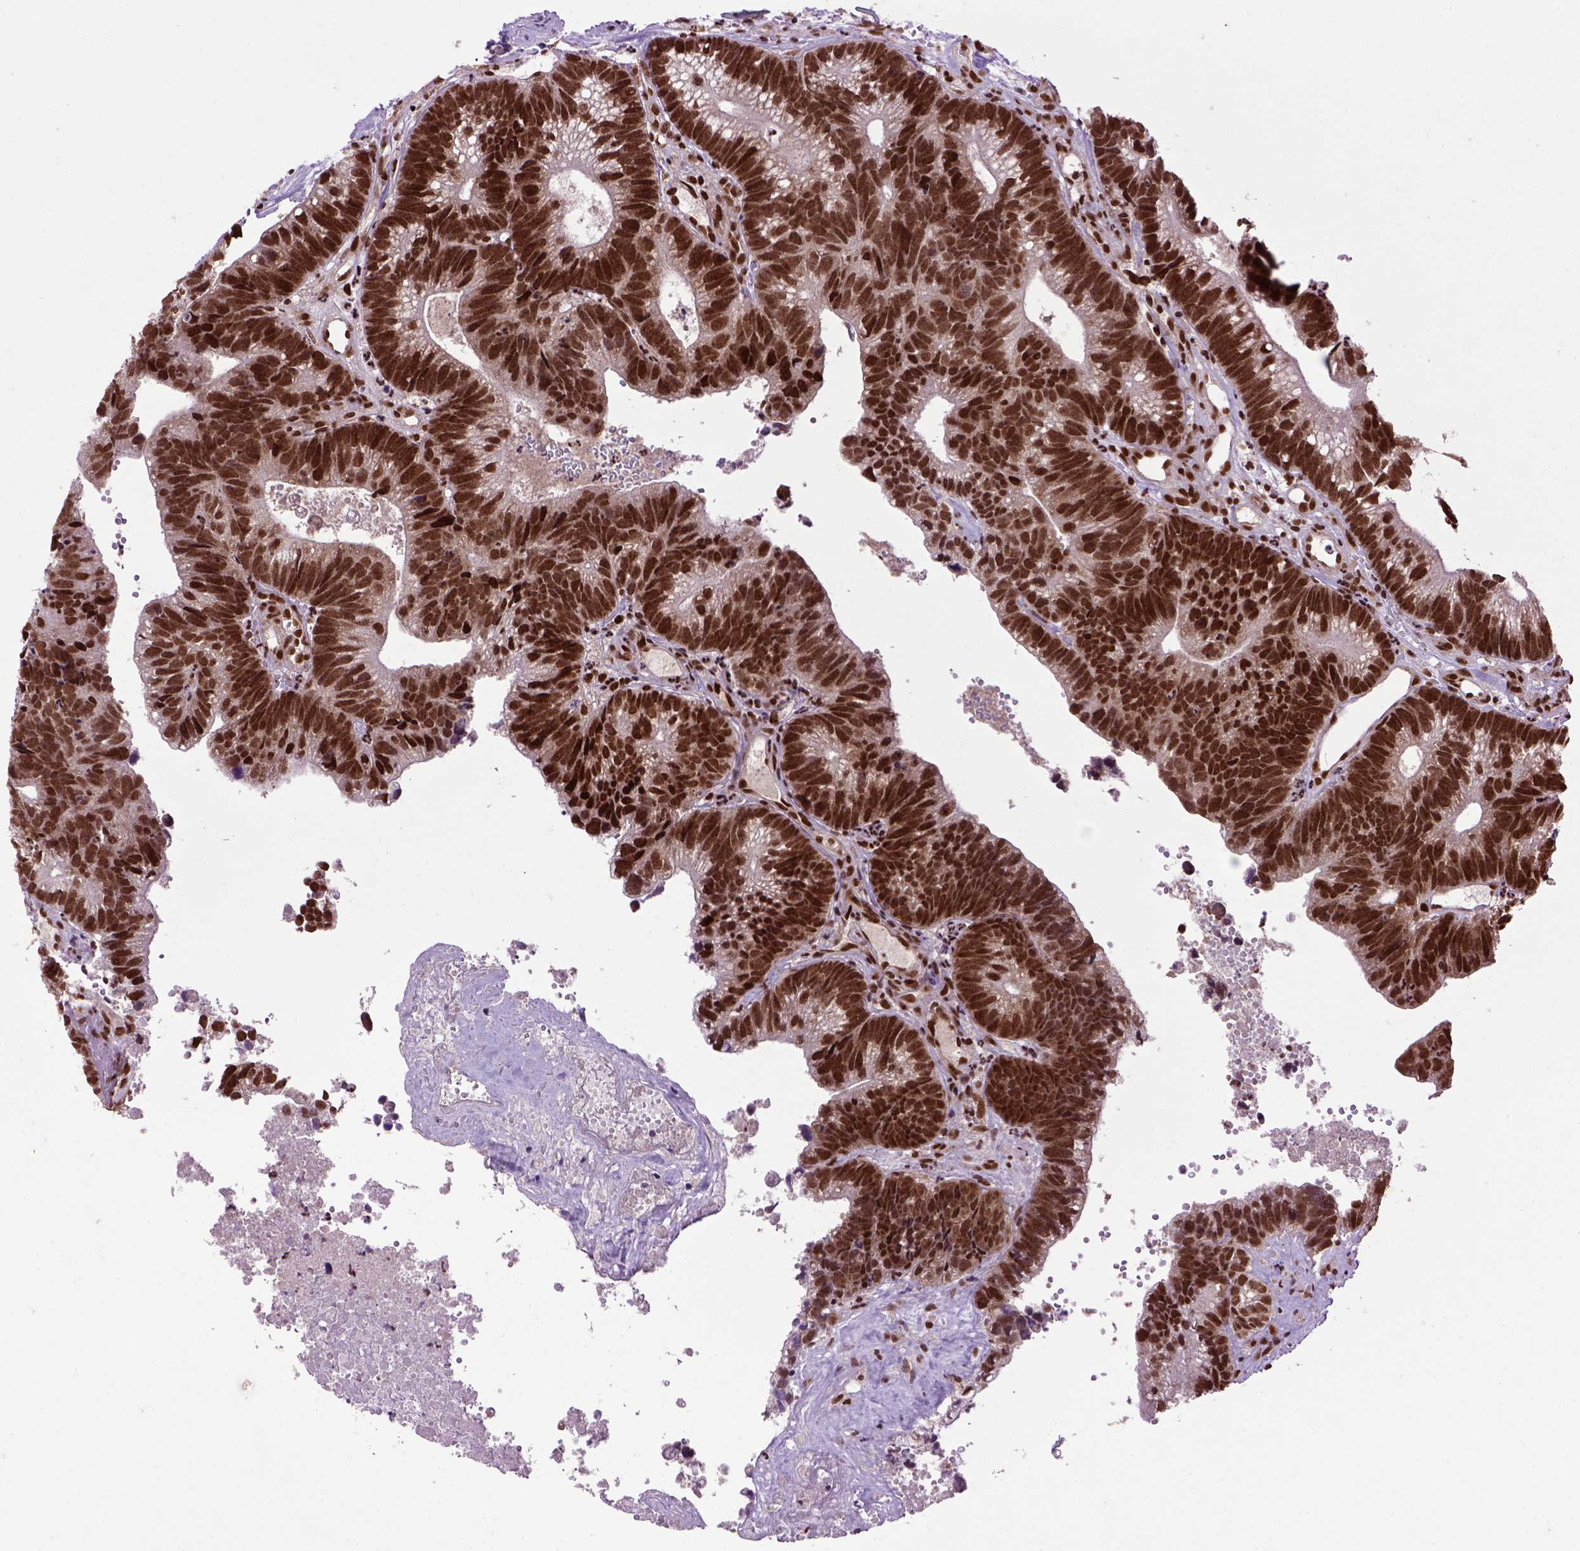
{"staining": {"intensity": "strong", "quantity": ">75%", "location": "nuclear"}, "tissue": "head and neck cancer", "cell_type": "Tumor cells", "image_type": "cancer", "snomed": [{"axis": "morphology", "description": "Adenocarcinoma, NOS"}, {"axis": "topography", "description": "Head-Neck"}], "caption": "Protein expression analysis of head and neck cancer shows strong nuclear positivity in about >75% of tumor cells.", "gene": "CELF1", "patient": {"sex": "male", "age": 62}}